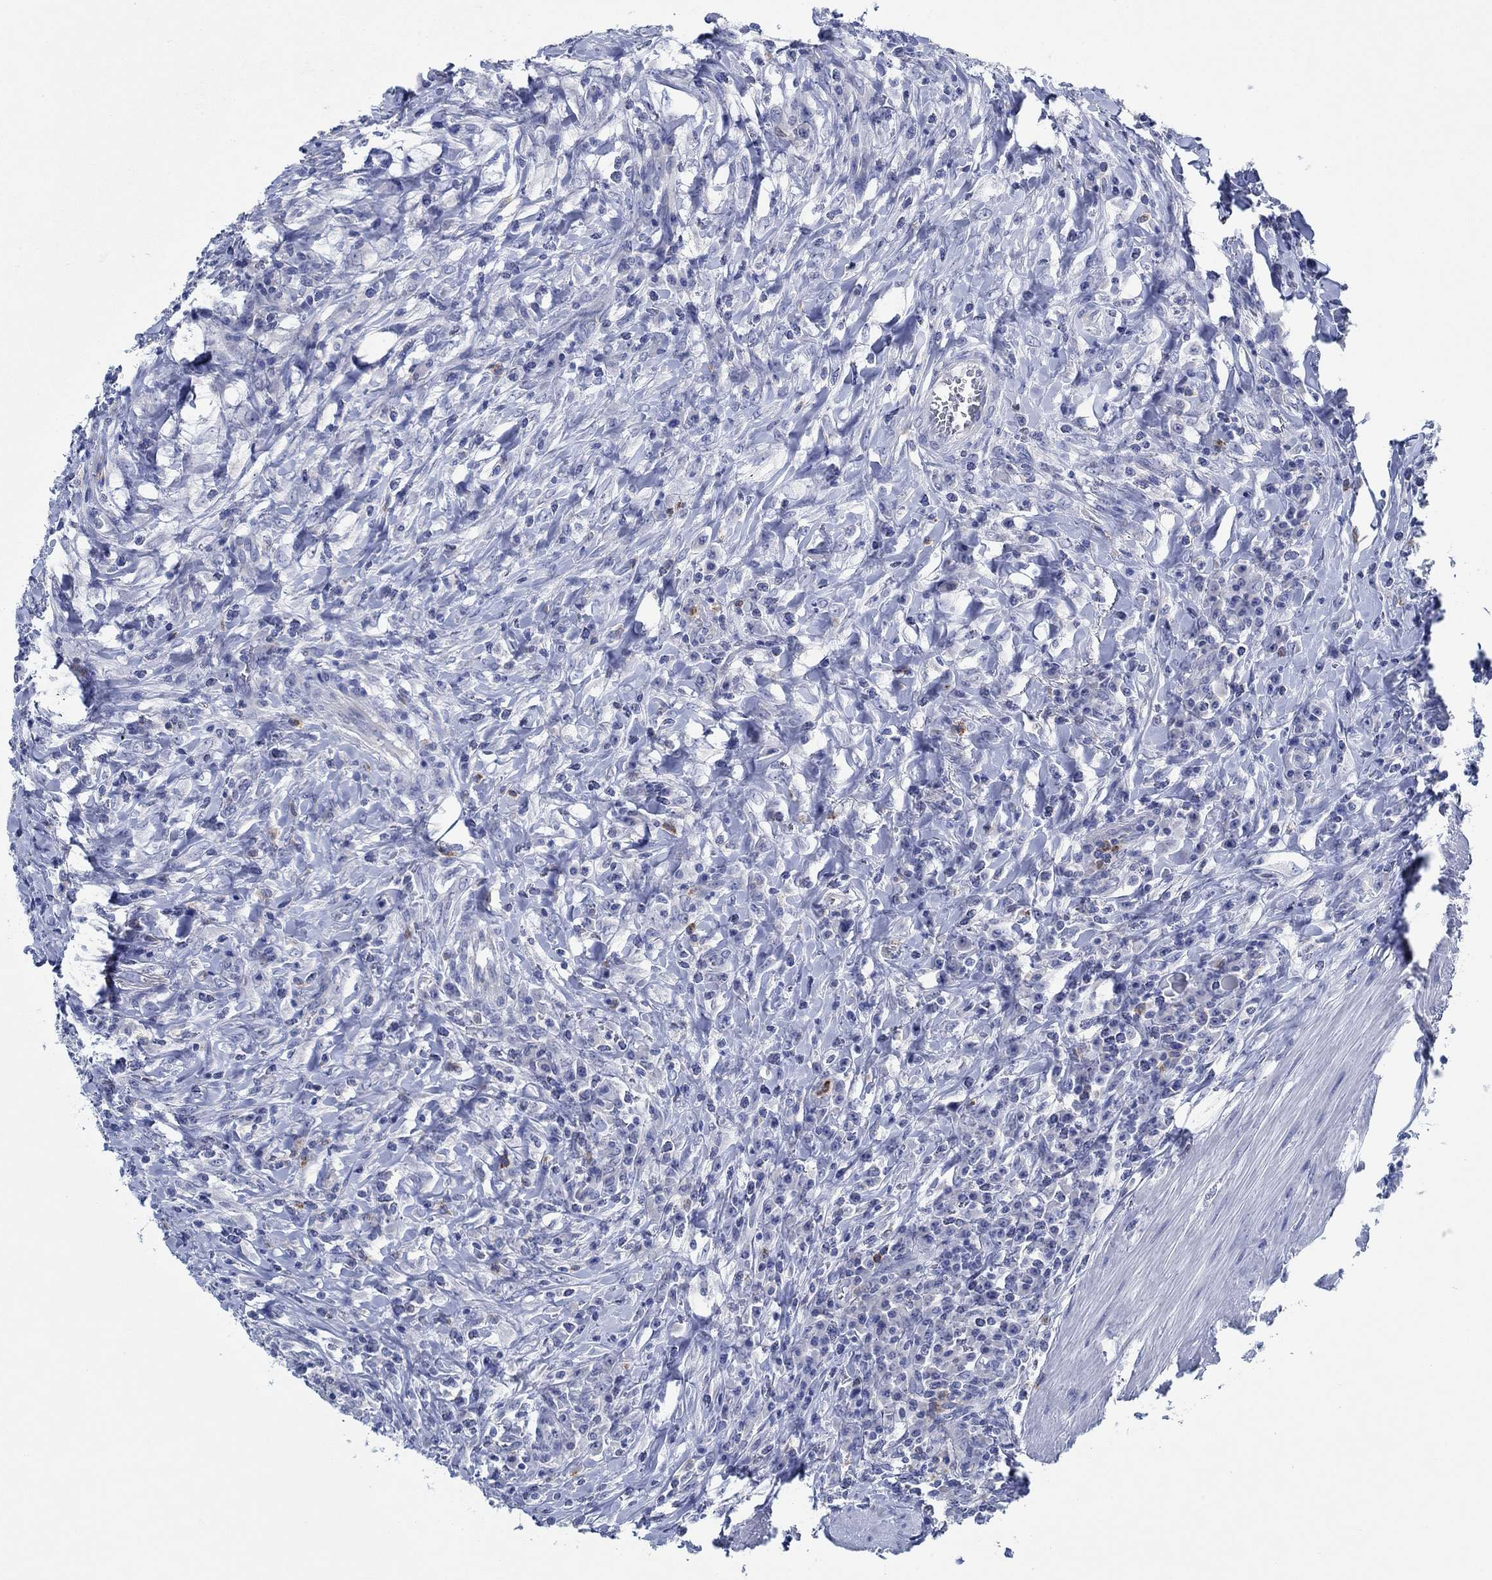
{"staining": {"intensity": "moderate", "quantity": "<25%", "location": "cytoplasmic/membranous"}, "tissue": "colorectal cancer", "cell_type": "Tumor cells", "image_type": "cancer", "snomed": [{"axis": "morphology", "description": "Adenocarcinoma, NOS"}, {"axis": "topography", "description": "Colon"}], "caption": "A high-resolution micrograph shows immunohistochemistry (IHC) staining of colorectal cancer, which displays moderate cytoplasmic/membranous expression in approximately <25% of tumor cells.", "gene": "ZNF671", "patient": {"sex": "male", "age": 53}}